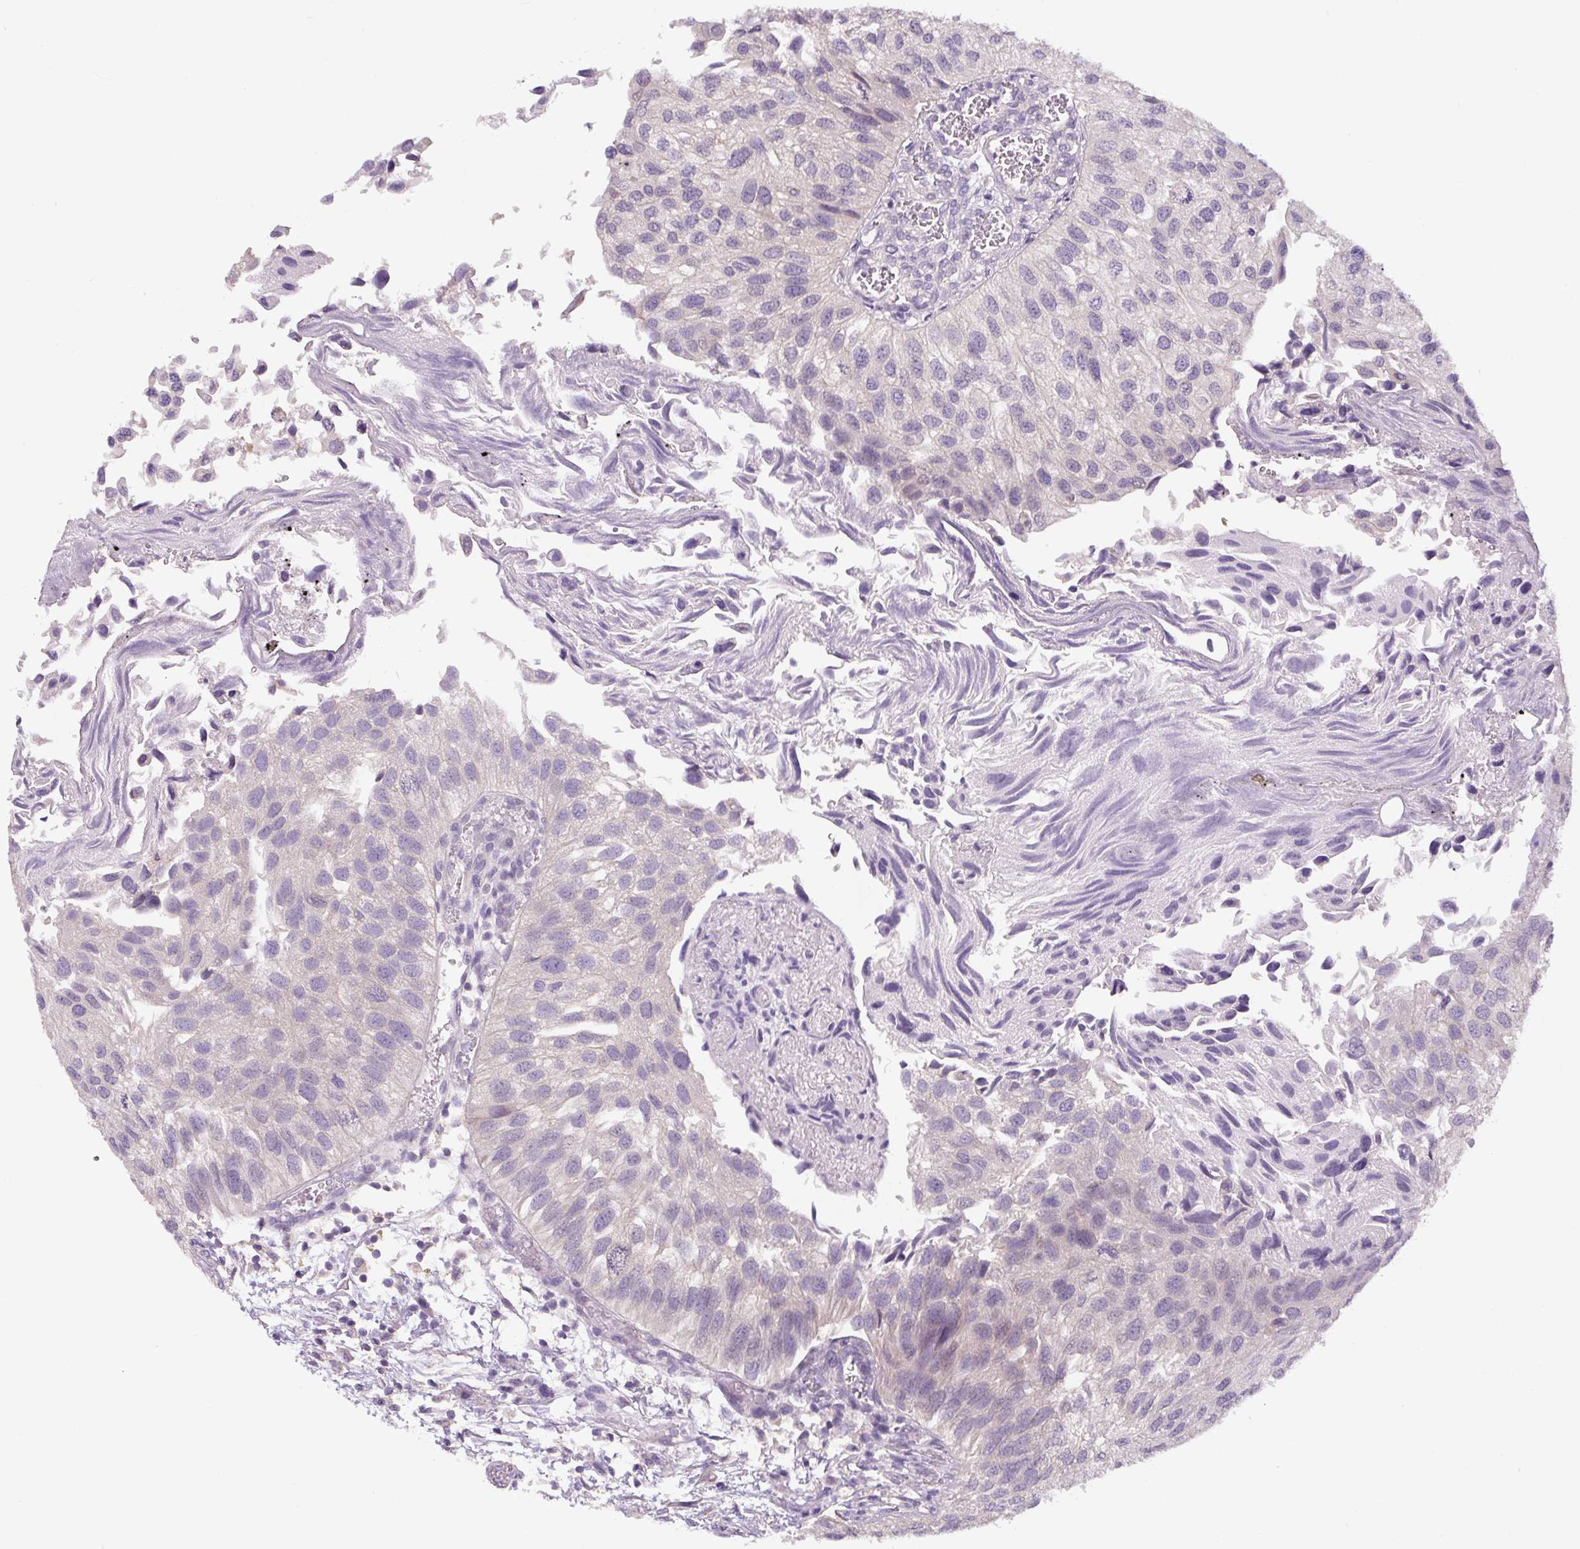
{"staining": {"intensity": "negative", "quantity": "none", "location": "none"}, "tissue": "urothelial cancer", "cell_type": "Tumor cells", "image_type": "cancer", "snomed": [{"axis": "morphology", "description": "Urothelial carcinoma, Low grade"}, {"axis": "topography", "description": "Urinary bladder"}], "caption": "The micrograph shows no staining of tumor cells in low-grade urothelial carcinoma.", "gene": "UBL3", "patient": {"sex": "female", "age": 89}}